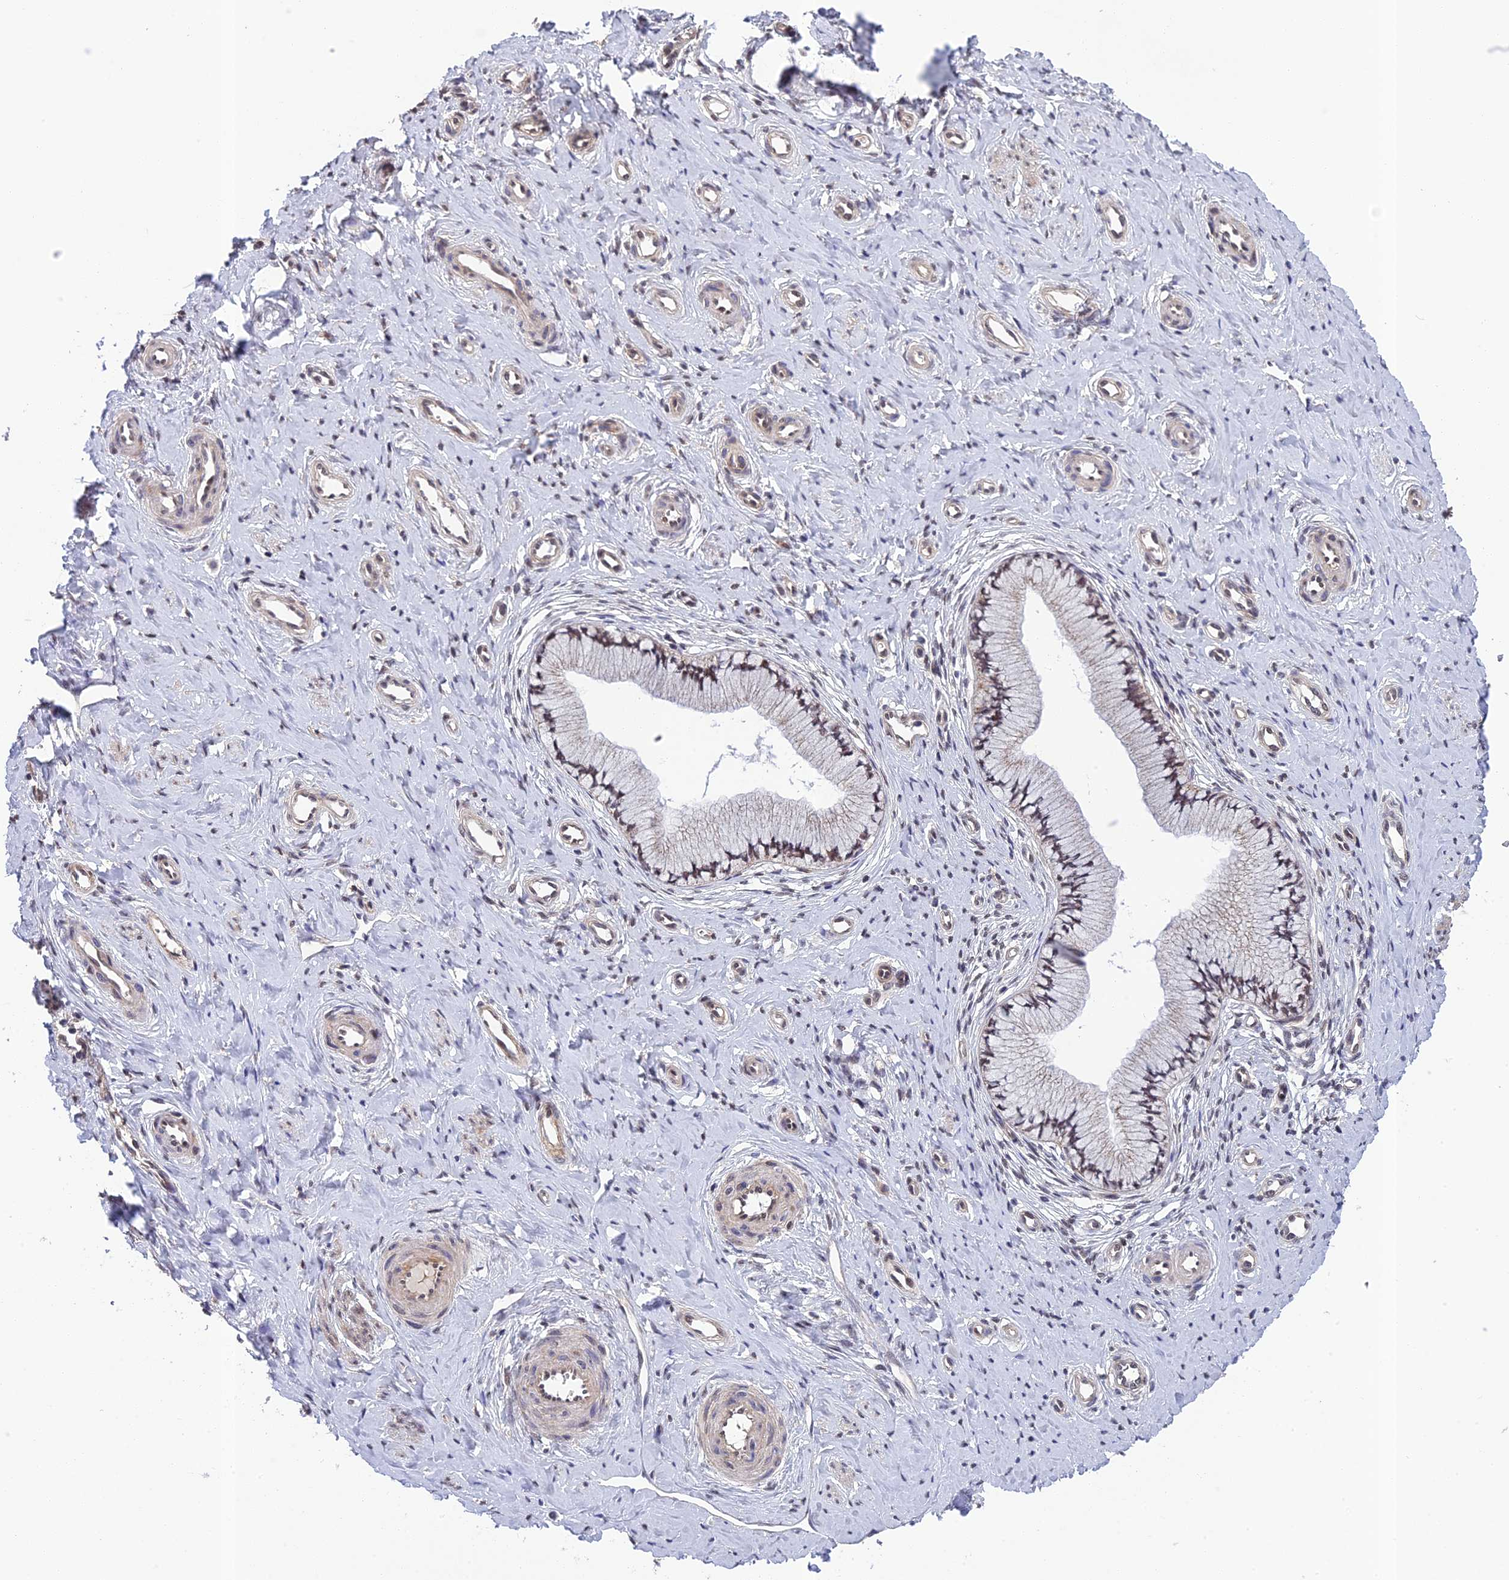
{"staining": {"intensity": "weak", "quantity": ">75%", "location": "nuclear"}, "tissue": "cervix", "cell_type": "Glandular cells", "image_type": "normal", "snomed": [{"axis": "morphology", "description": "Normal tissue, NOS"}, {"axis": "topography", "description": "Cervix"}], "caption": "Immunohistochemical staining of normal human cervix shows >75% levels of weak nuclear protein expression in about >75% of glandular cells.", "gene": "REXO1", "patient": {"sex": "female", "age": 36}}